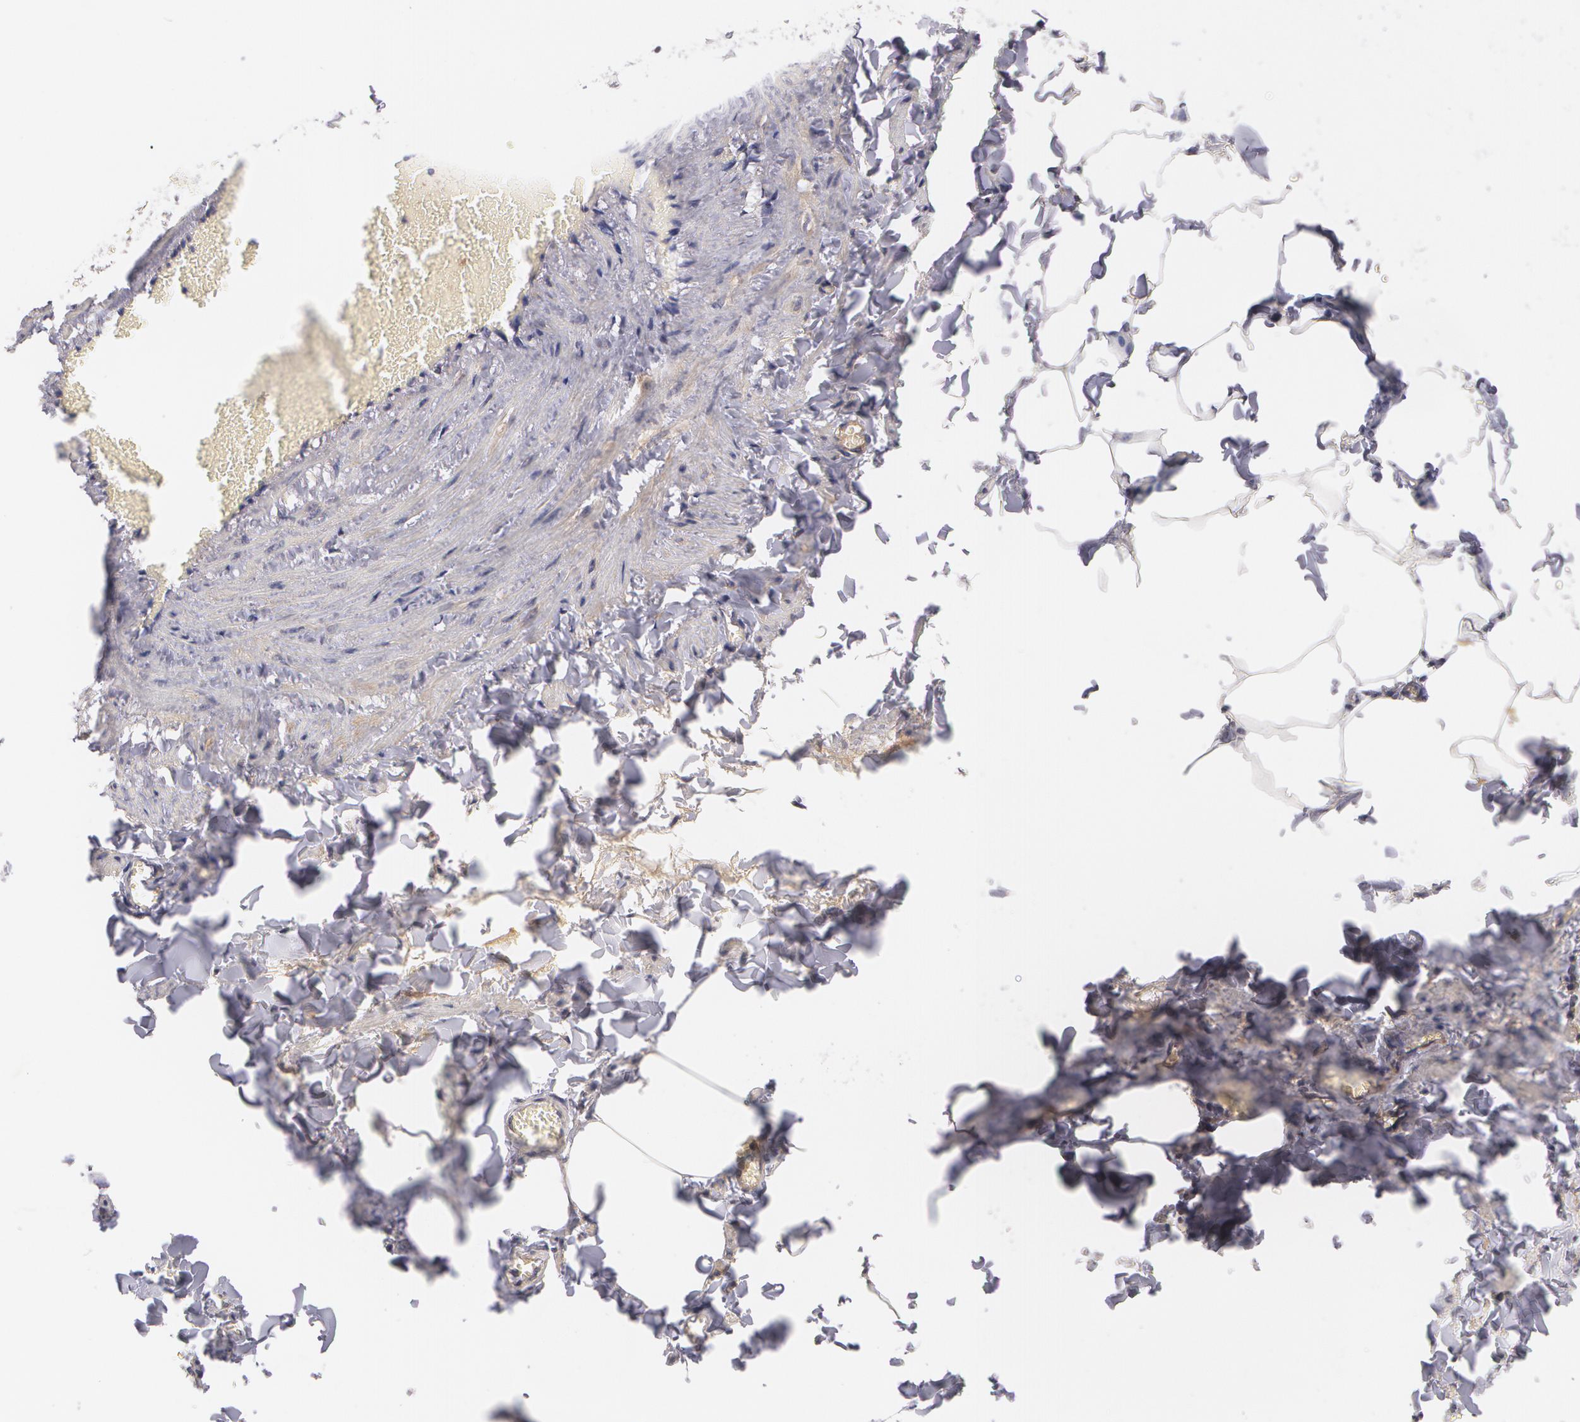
{"staining": {"intensity": "negative", "quantity": "none", "location": "none"}, "tissue": "adipose tissue", "cell_type": "Adipocytes", "image_type": "normal", "snomed": [{"axis": "morphology", "description": "Normal tissue, NOS"}, {"axis": "topography", "description": "Vascular tissue"}], "caption": "Adipose tissue was stained to show a protein in brown. There is no significant positivity in adipocytes. The staining is performed using DAB brown chromogen with nuclei counter-stained in using hematoxylin.", "gene": "CASK", "patient": {"sex": "male", "age": 41}}